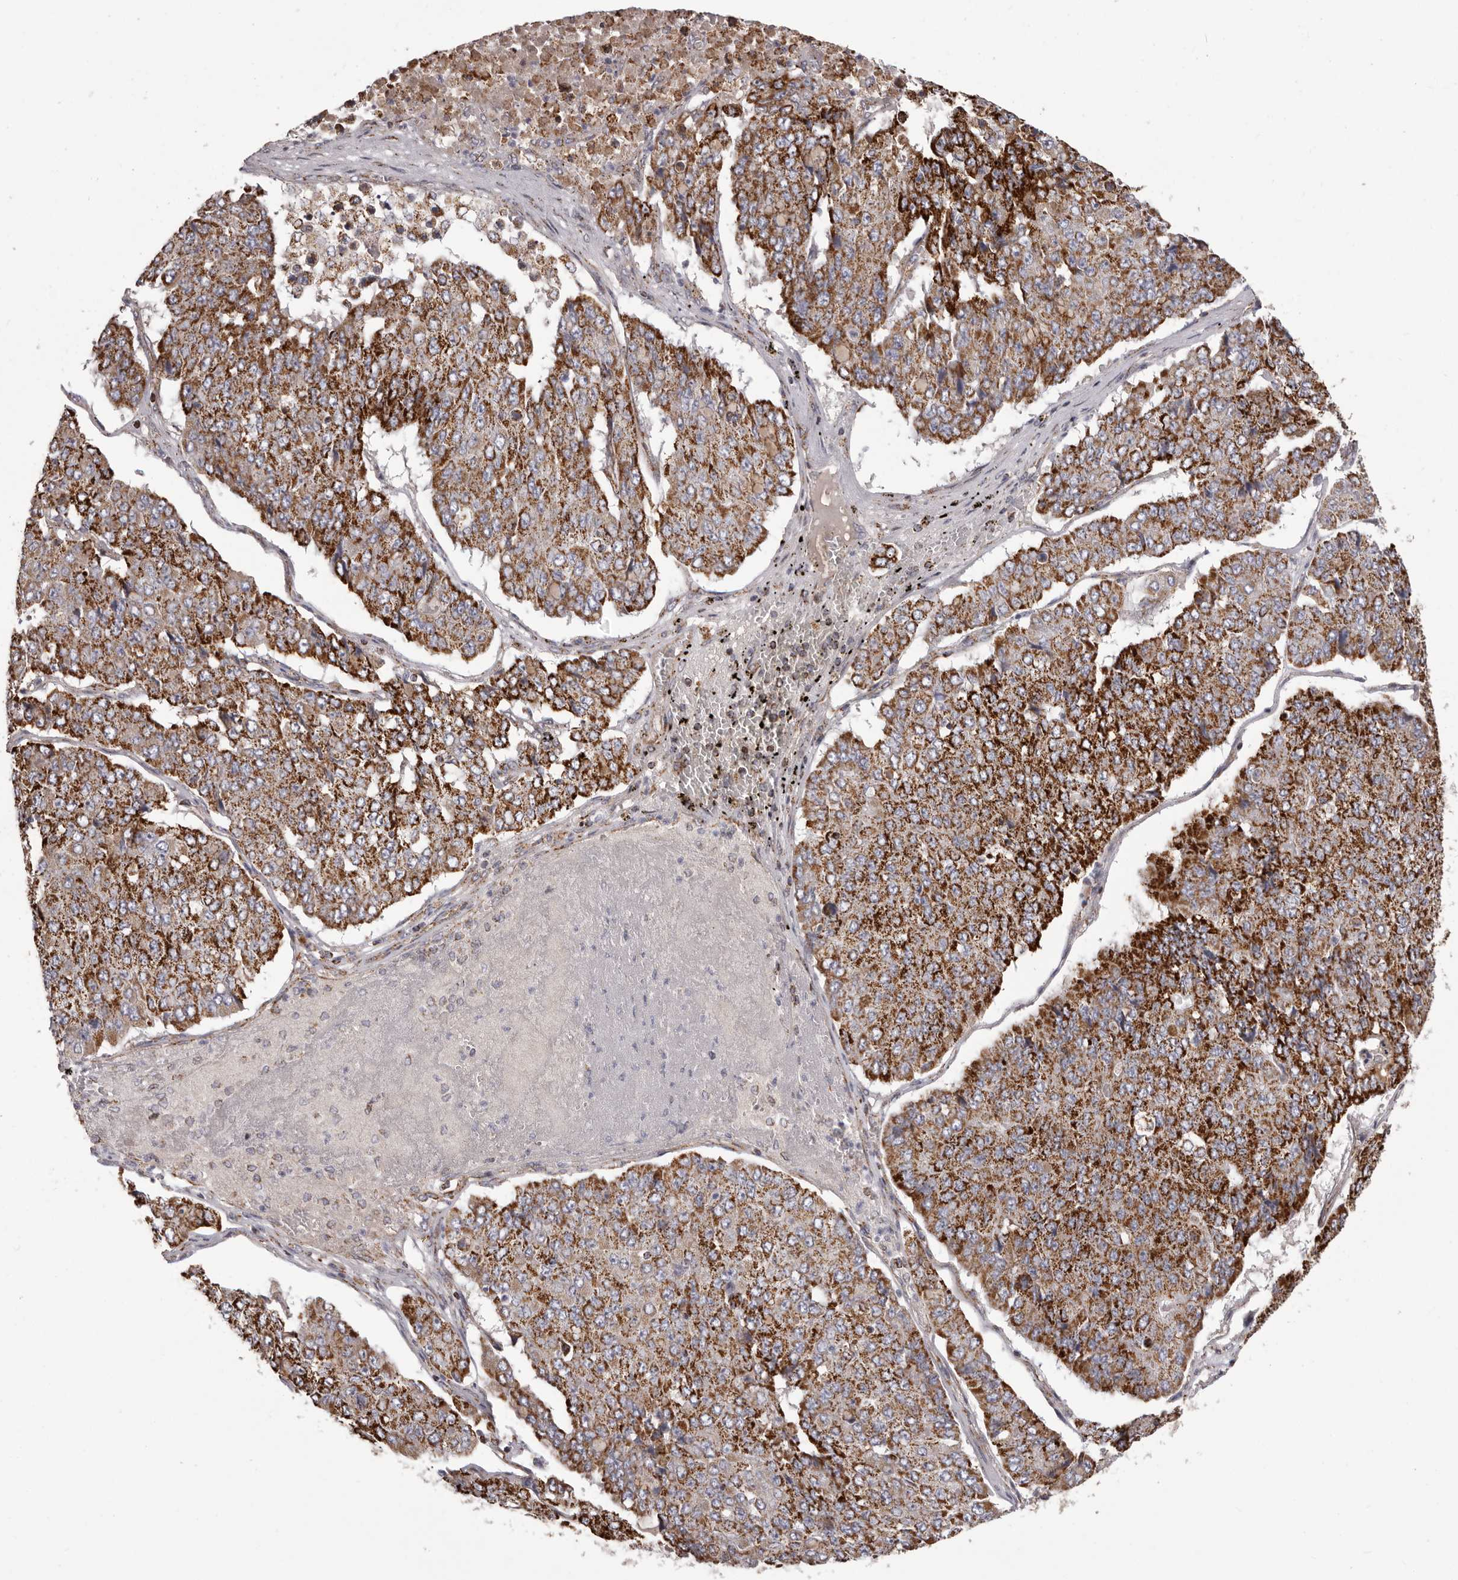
{"staining": {"intensity": "strong", "quantity": ">75%", "location": "cytoplasmic/membranous"}, "tissue": "pancreatic cancer", "cell_type": "Tumor cells", "image_type": "cancer", "snomed": [{"axis": "morphology", "description": "Adenocarcinoma, NOS"}, {"axis": "topography", "description": "Pancreas"}], "caption": "The image demonstrates a brown stain indicating the presence of a protein in the cytoplasmic/membranous of tumor cells in pancreatic cancer (adenocarcinoma).", "gene": "CHRM2", "patient": {"sex": "male", "age": 50}}